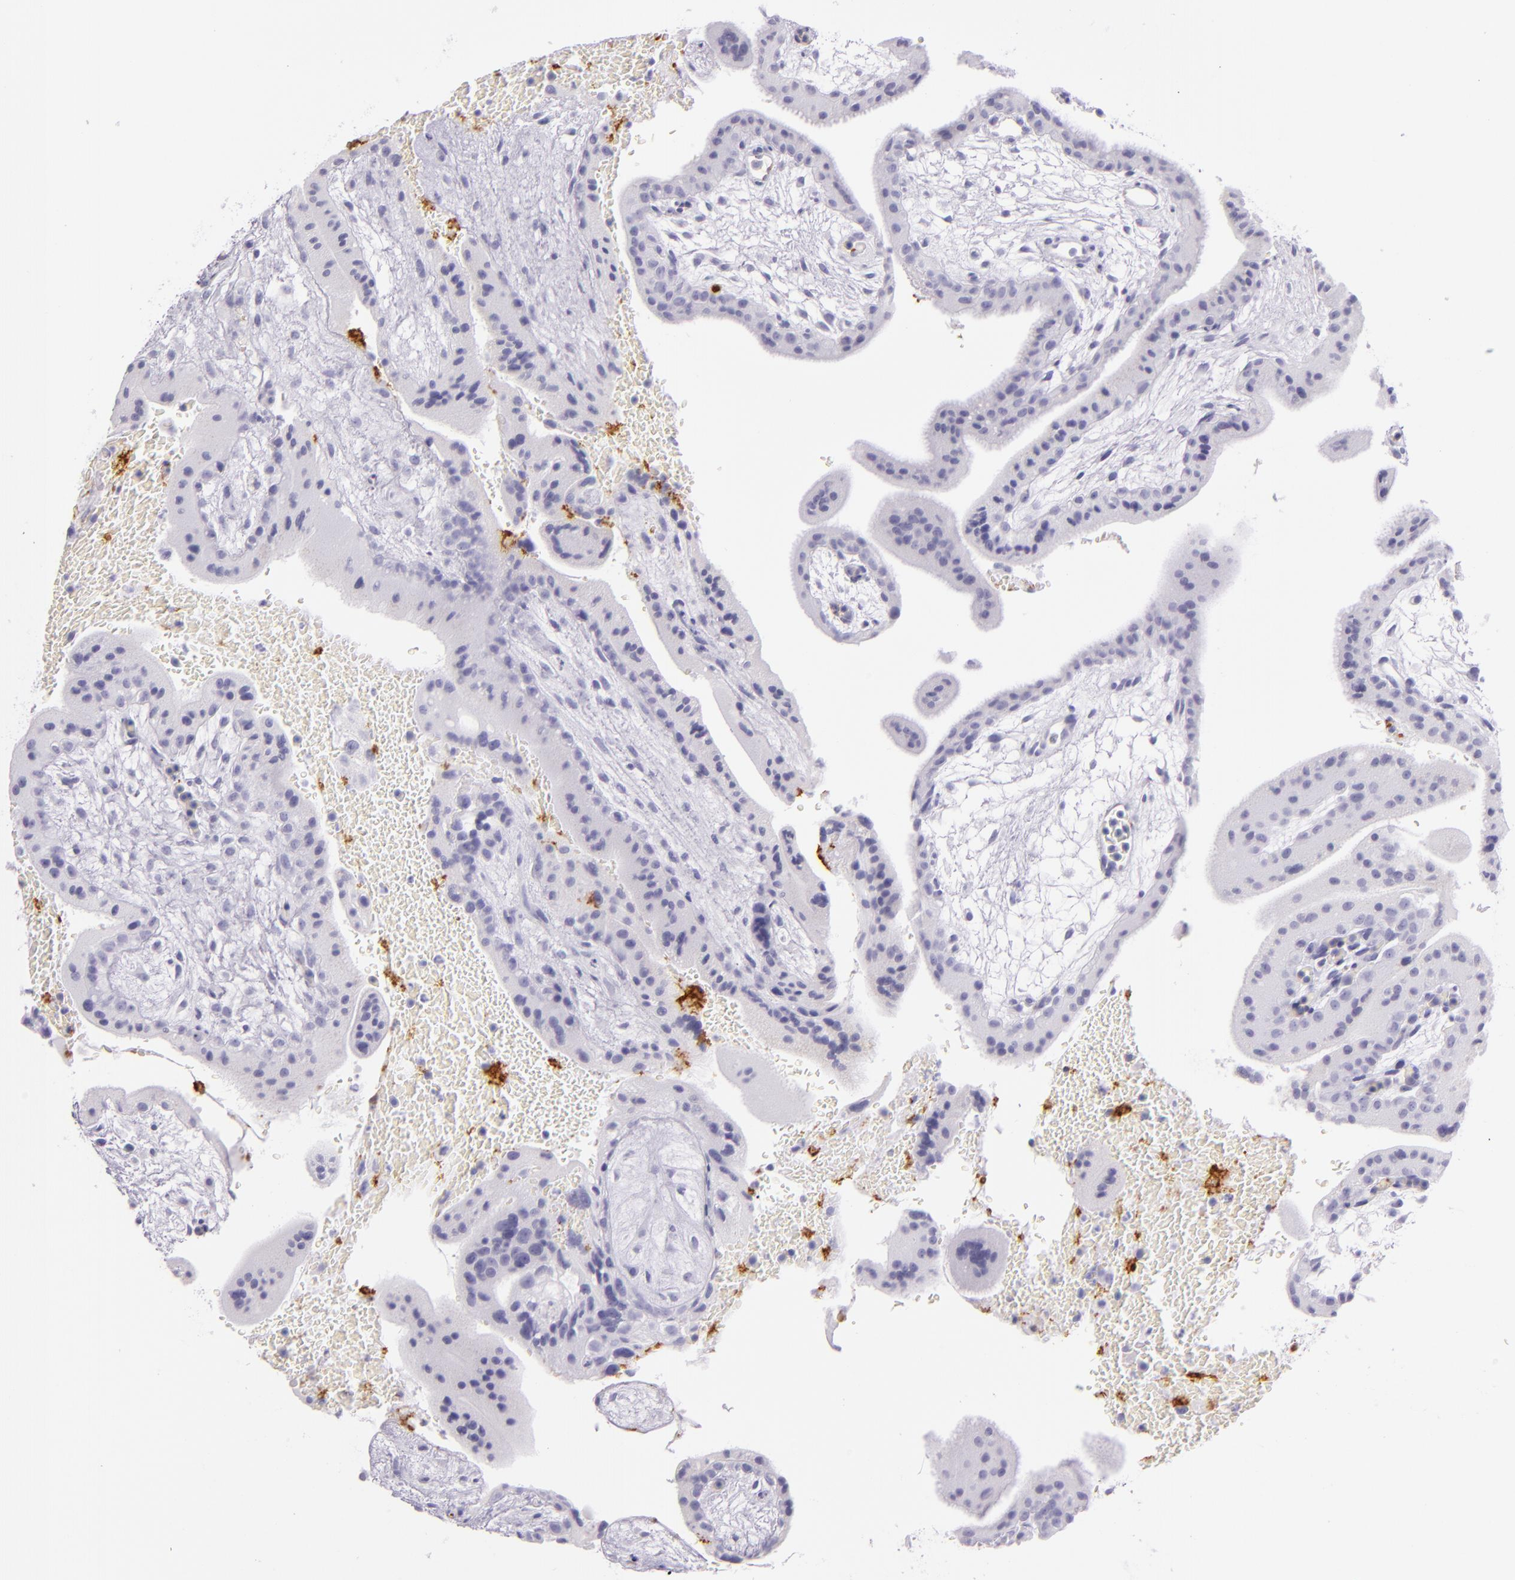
{"staining": {"intensity": "negative", "quantity": "none", "location": "none"}, "tissue": "placenta", "cell_type": "Decidual cells", "image_type": "normal", "snomed": [{"axis": "morphology", "description": "Normal tissue, NOS"}, {"axis": "topography", "description": "Placenta"}], "caption": "Immunohistochemistry (IHC) of unremarkable placenta reveals no positivity in decidual cells.", "gene": "SELP", "patient": {"sex": "female", "age": 35}}